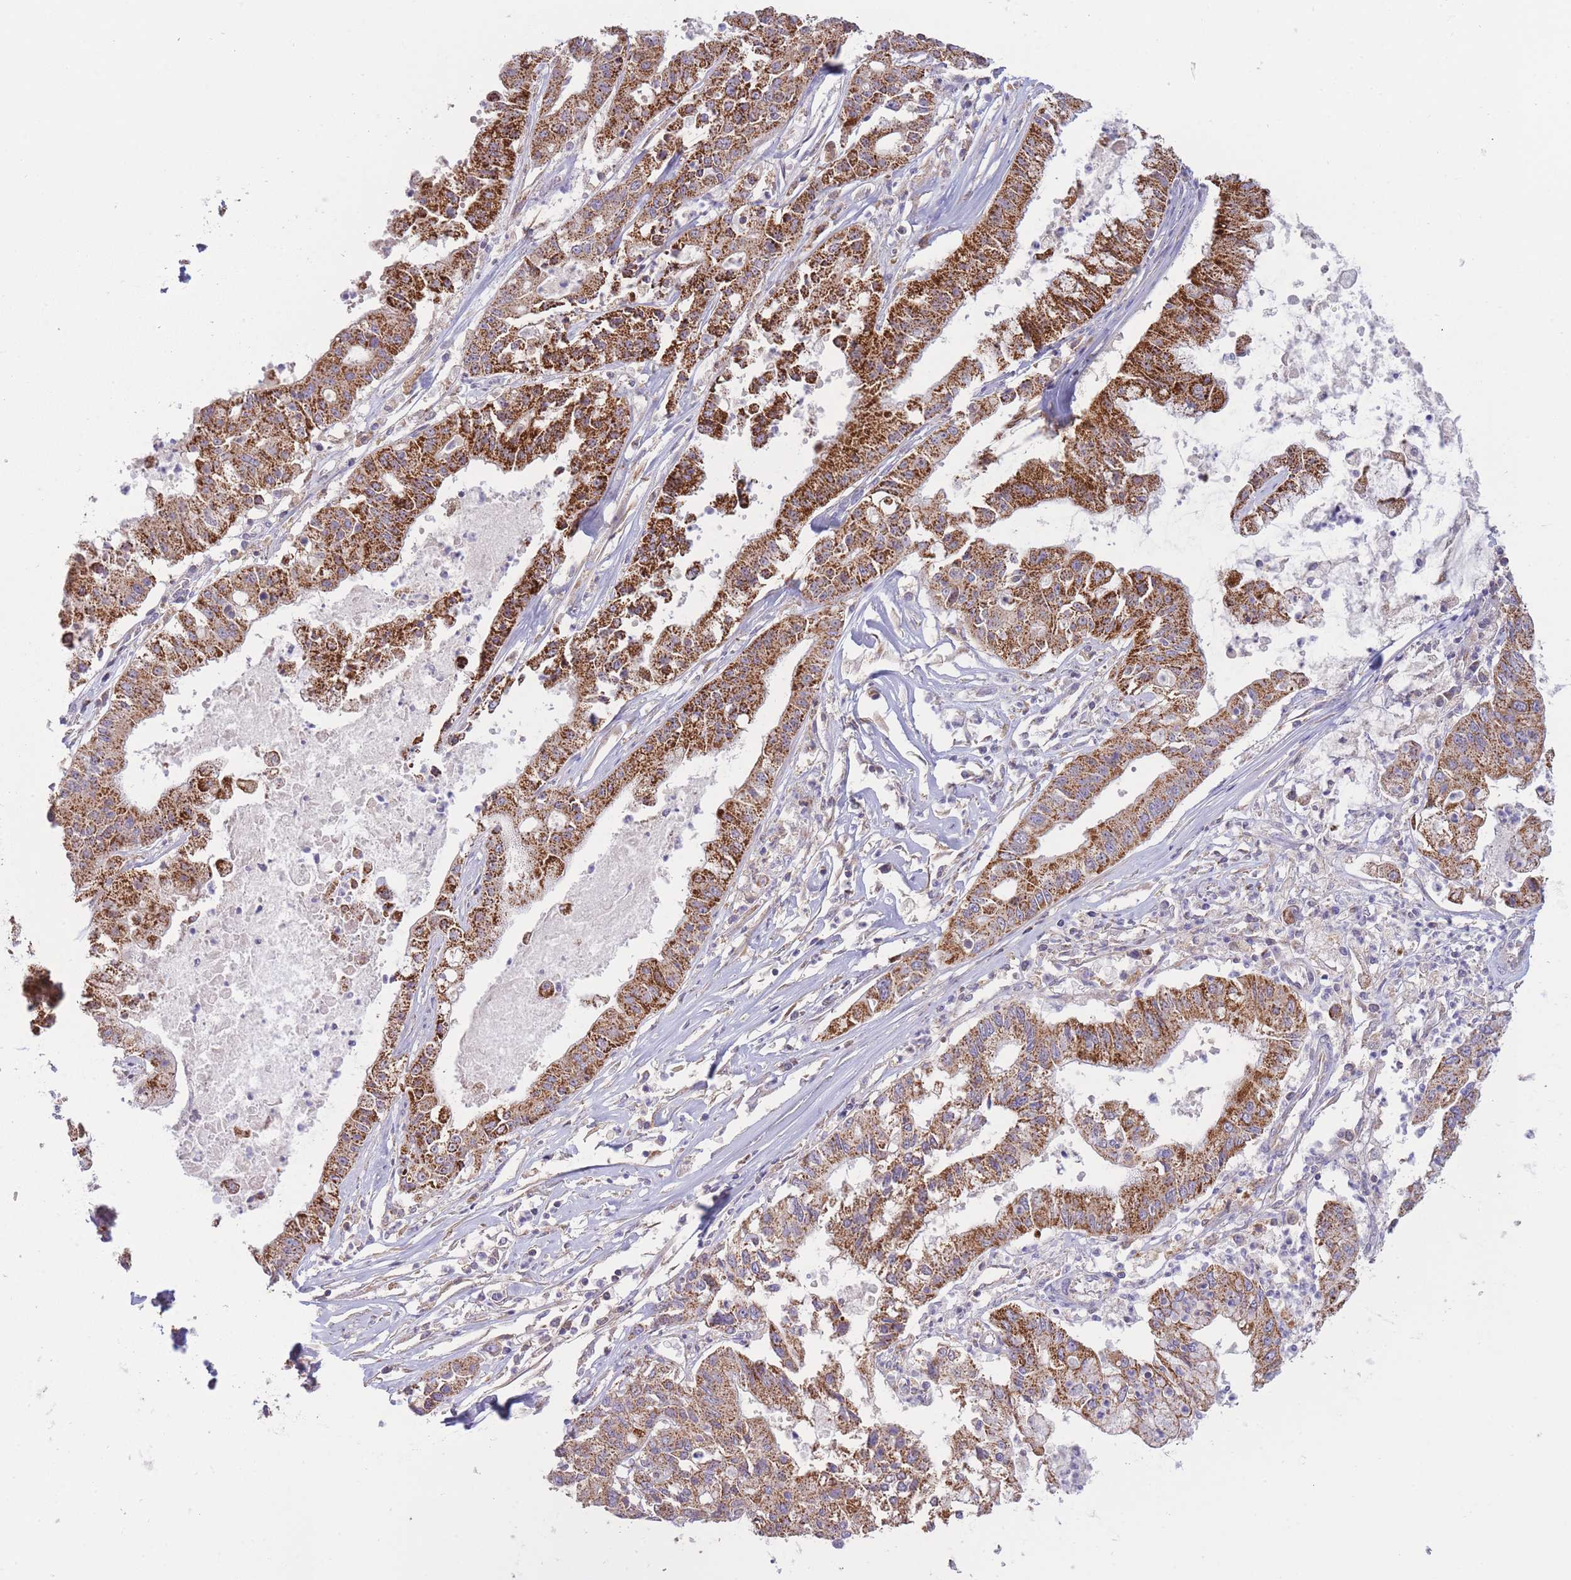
{"staining": {"intensity": "strong", "quantity": ">75%", "location": "cytoplasmic/membranous"}, "tissue": "ovarian cancer", "cell_type": "Tumor cells", "image_type": "cancer", "snomed": [{"axis": "morphology", "description": "Cystadenocarcinoma, mucinous, NOS"}, {"axis": "topography", "description": "Ovary"}], "caption": "Immunohistochemistry (IHC) (DAB (3,3'-diaminobenzidine)) staining of human ovarian mucinous cystadenocarcinoma demonstrates strong cytoplasmic/membranous protein staining in approximately >75% of tumor cells. (brown staining indicates protein expression, while blue staining denotes nuclei).", "gene": "SLC25A42", "patient": {"sex": "female", "age": 70}}